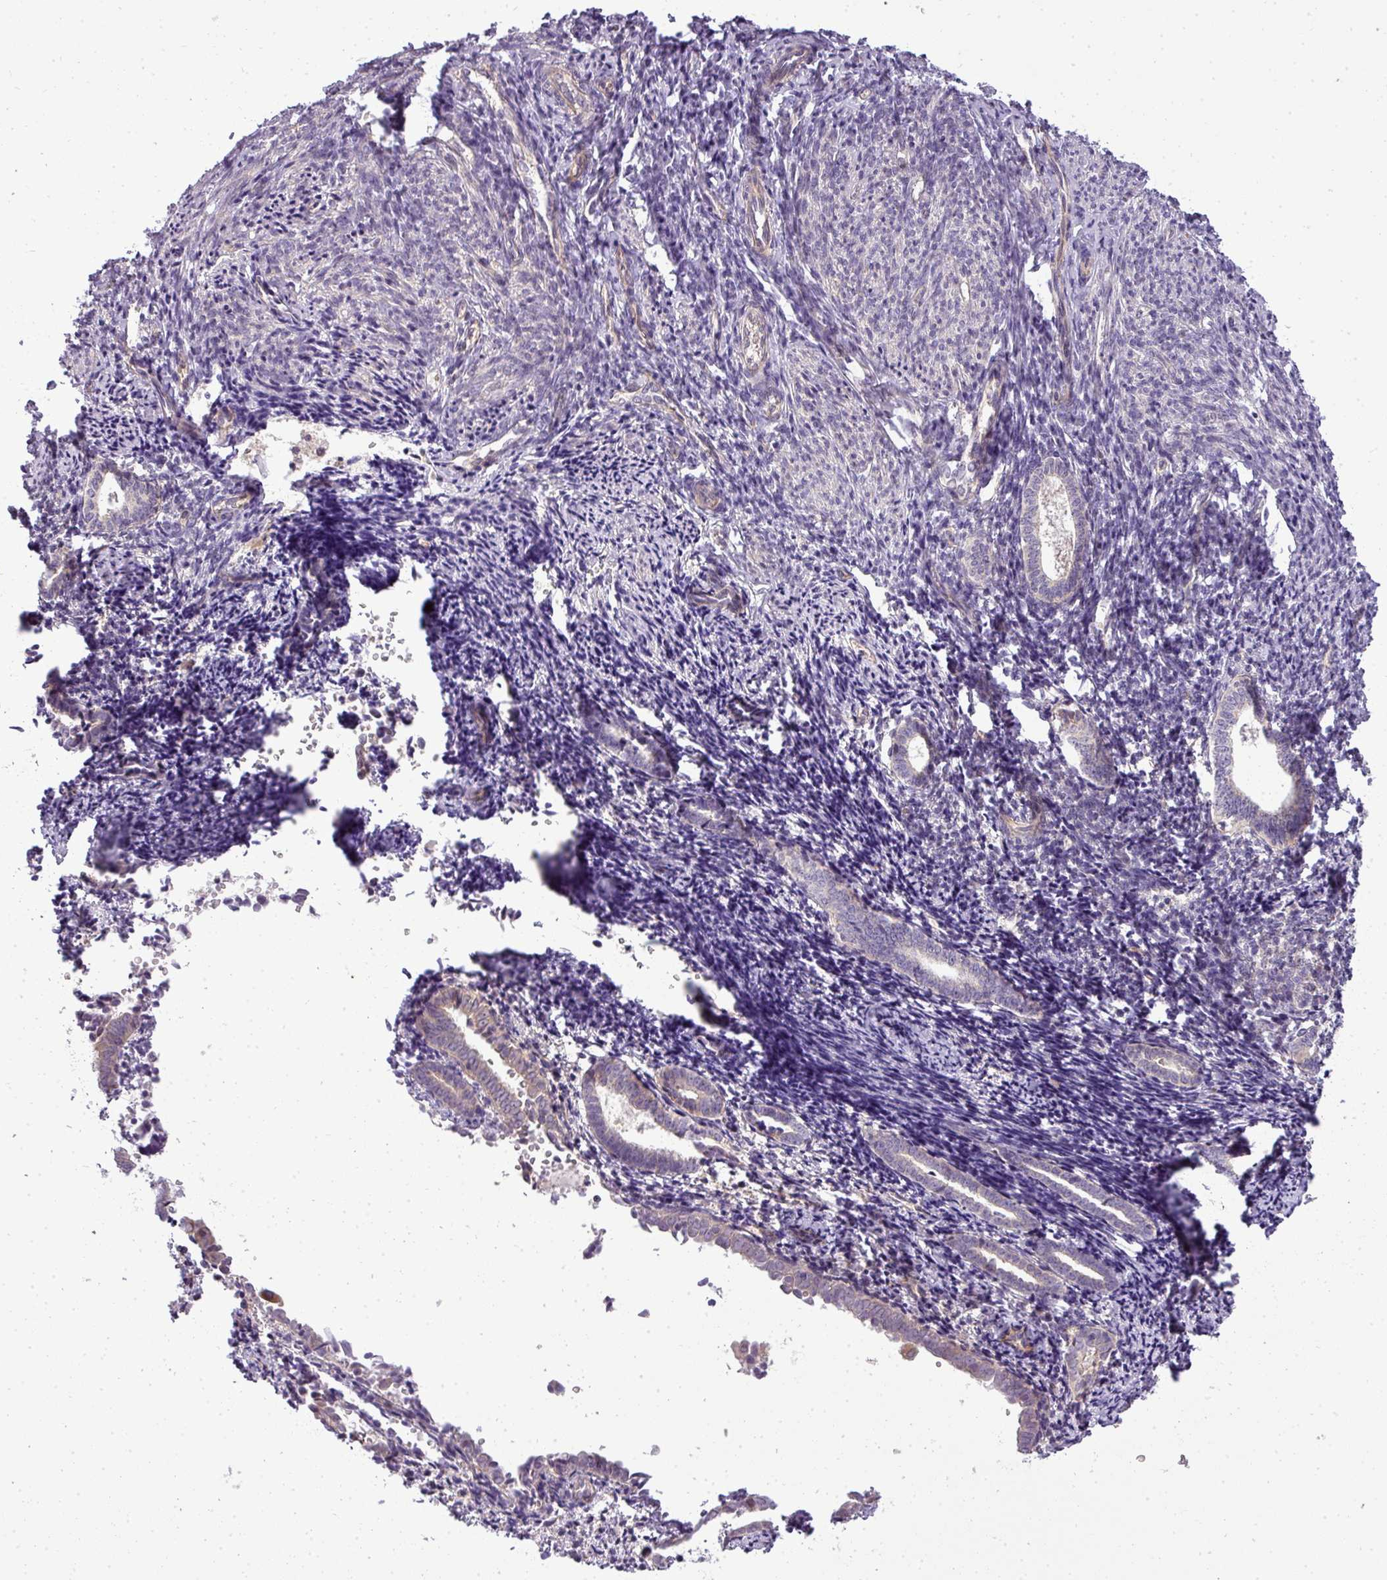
{"staining": {"intensity": "weak", "quantity": "<25%", "location": "cytoplasmic/membranous"}, "tissue": "endometrium", "cell_type": "Cells in endometrial stroma", "image_type": "normal", "snomed": [{"axis": "morphology", "description": "Normal tissue, NOS"}, {"axis": "topography", "description": "Endometrium"}], "caption": "High power microscopy image of an immunohistochemistry (IHC) histopathology image of benign endometrium, revealing no significant staining in cells in endometrial stroma.", "gene": "ZDHHC1", "patient": {"sex": "female", "age": 54}}